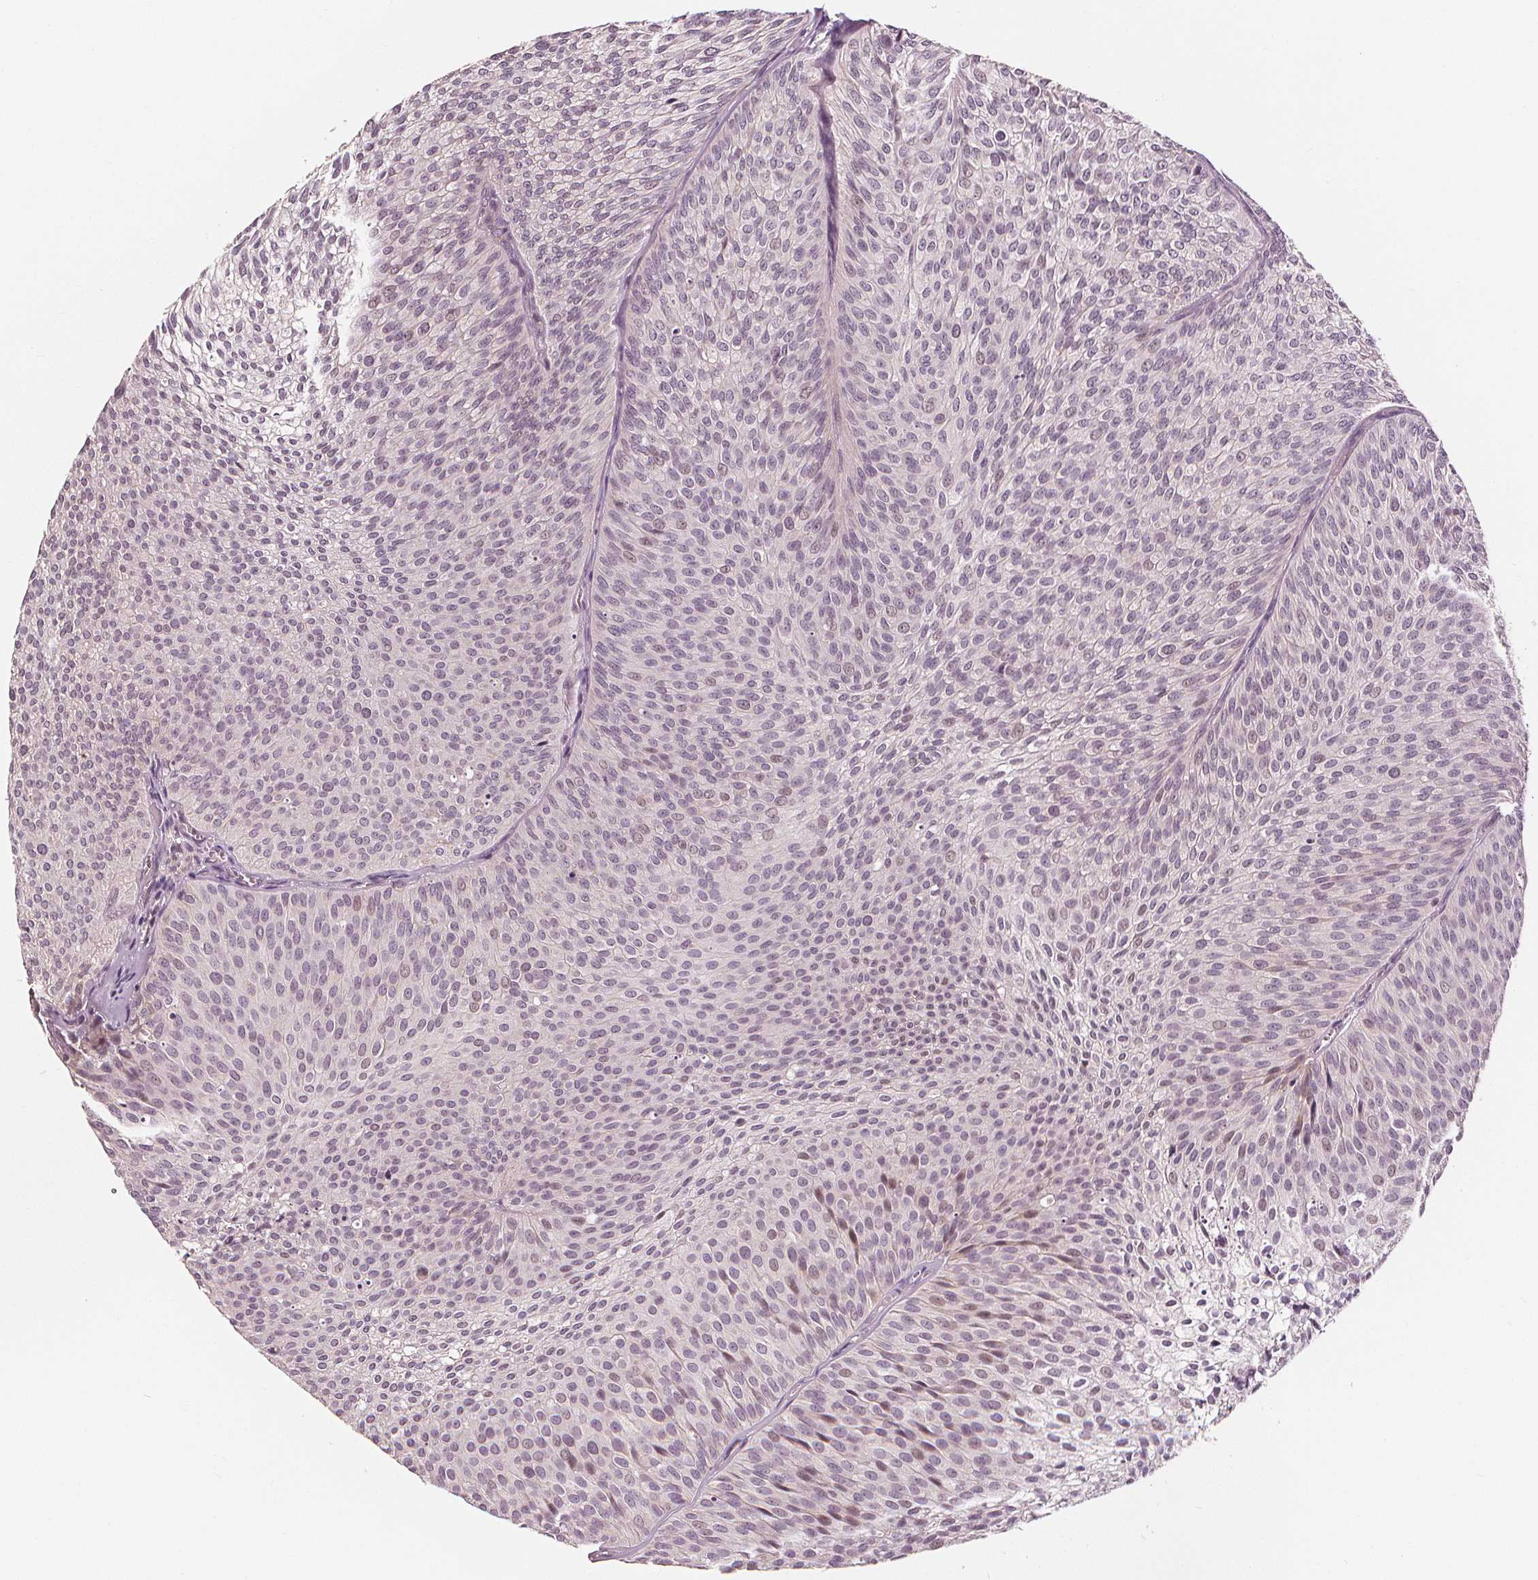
{"staining": {"intensity": "negative", "quantity": "none", "location": "none"}, "tissue": "urothelial cancer", "cell_type": "Tumor cells", "image_type": "cancer", "snomed": [{"axis": "morphology", "description": "Urothelial carcinoma, Low grade"}, {"axis": "topography", "description": "Urinary bladder"}], "caption": "Tumor cells show no significant positivity in low-grade urothelial carcinoma. (Immunohistochemistry, brightfield microscopy, high magnification).", "gene": "SLC34A1", "patient": {"sex": "male", "age": 91}}